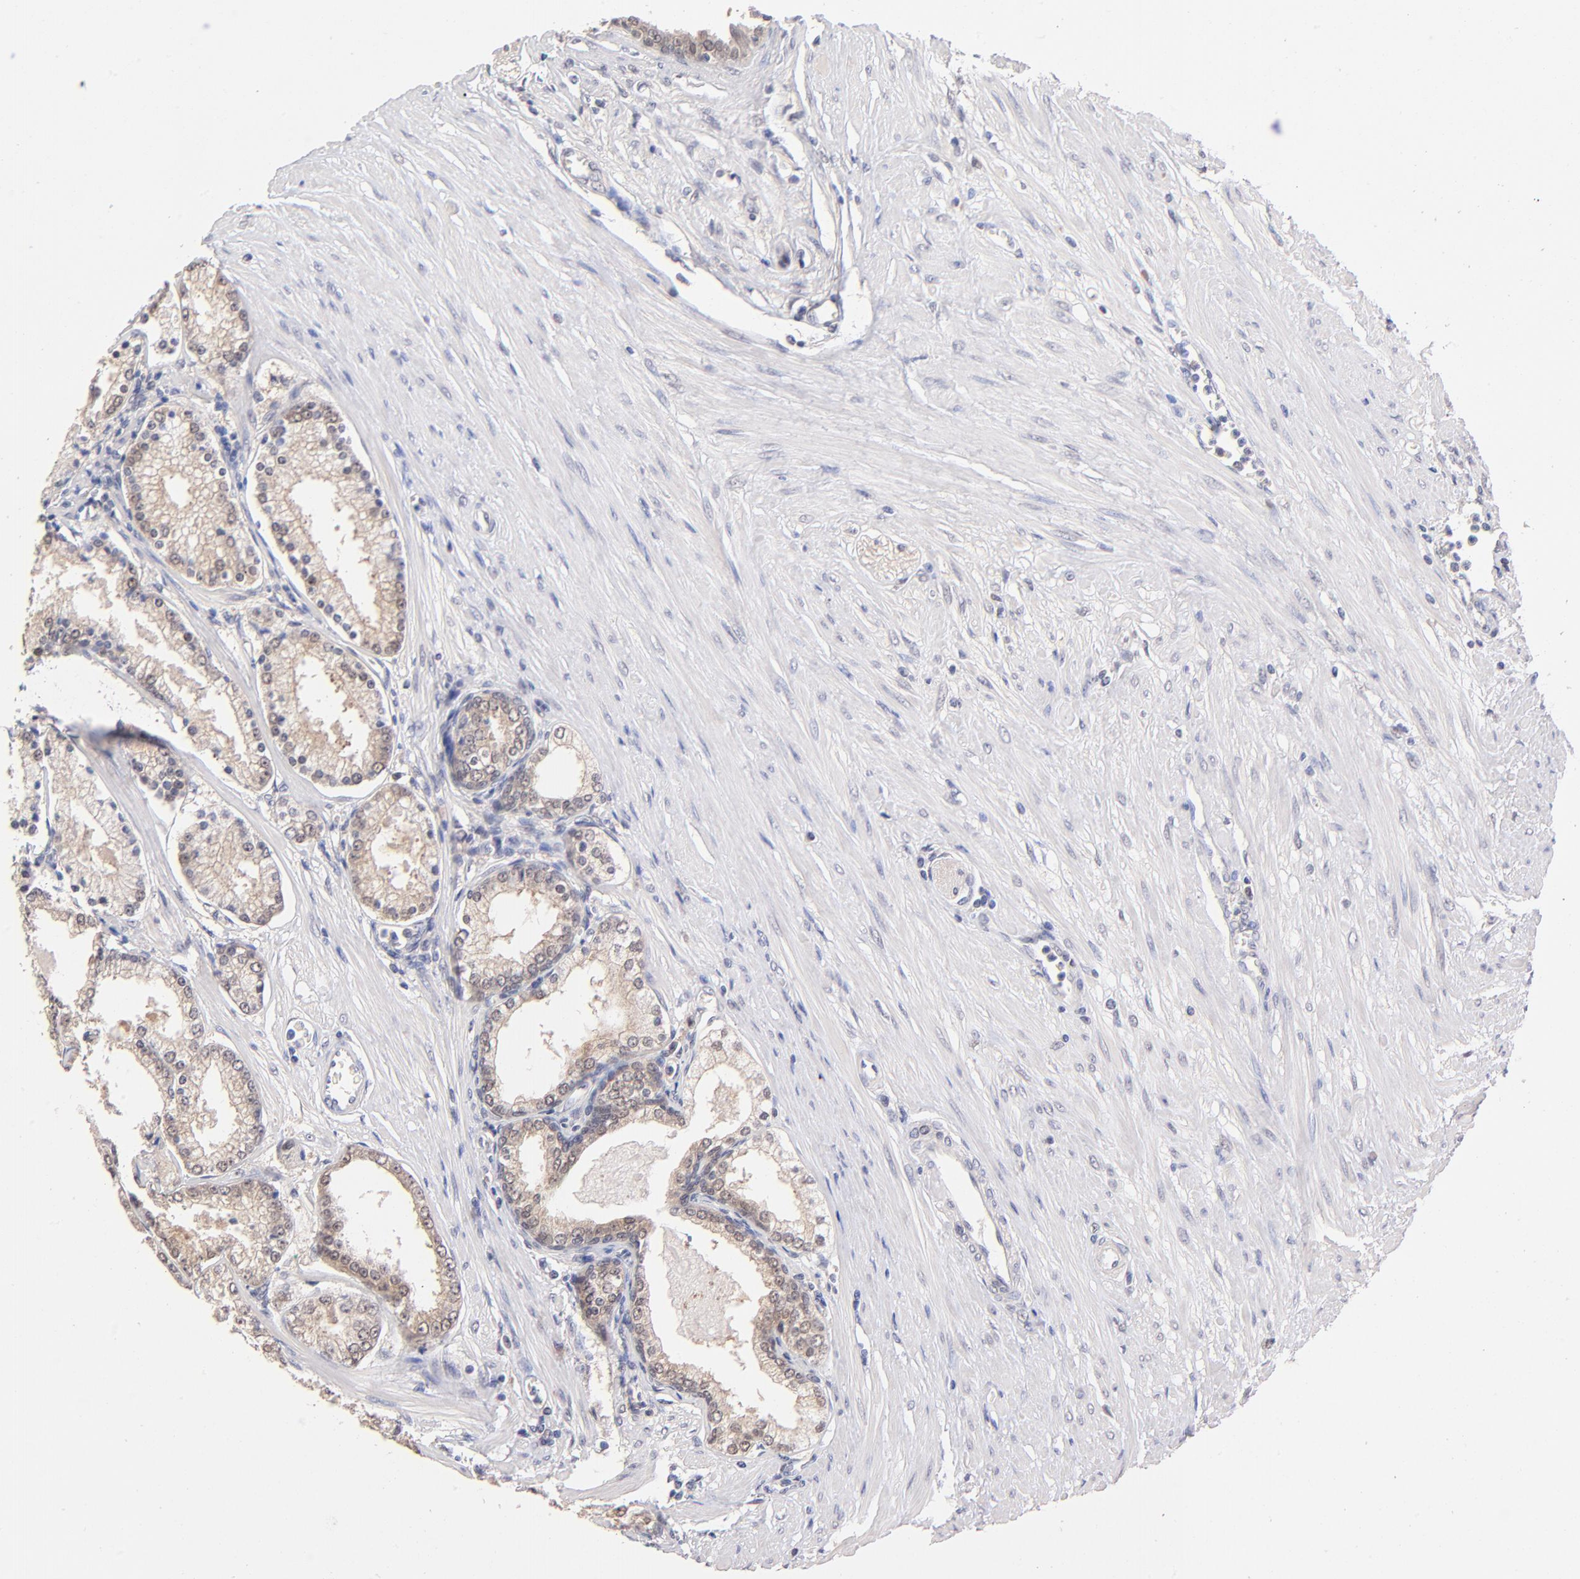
{"staining": {"intensity": "weak", "quantity": ">75%", "location": "cytoplasmic/membranous"}, "tissue": "prostate cancer", "cell_type": "Tumor cells", "image_type": "cancer", "snomed": [{"axis": "morphology", "description": "Adenocarcinoma, Medium grade"}, {"axis": "topography", "description": "Prostate"}], "caption": "A brown stain shows weak cytoplasmic/membranous staining of a protein in human prostate cancer tumor cells.", "gene": "TXNL1", "patient": {"sex": "male", "age": 72}}